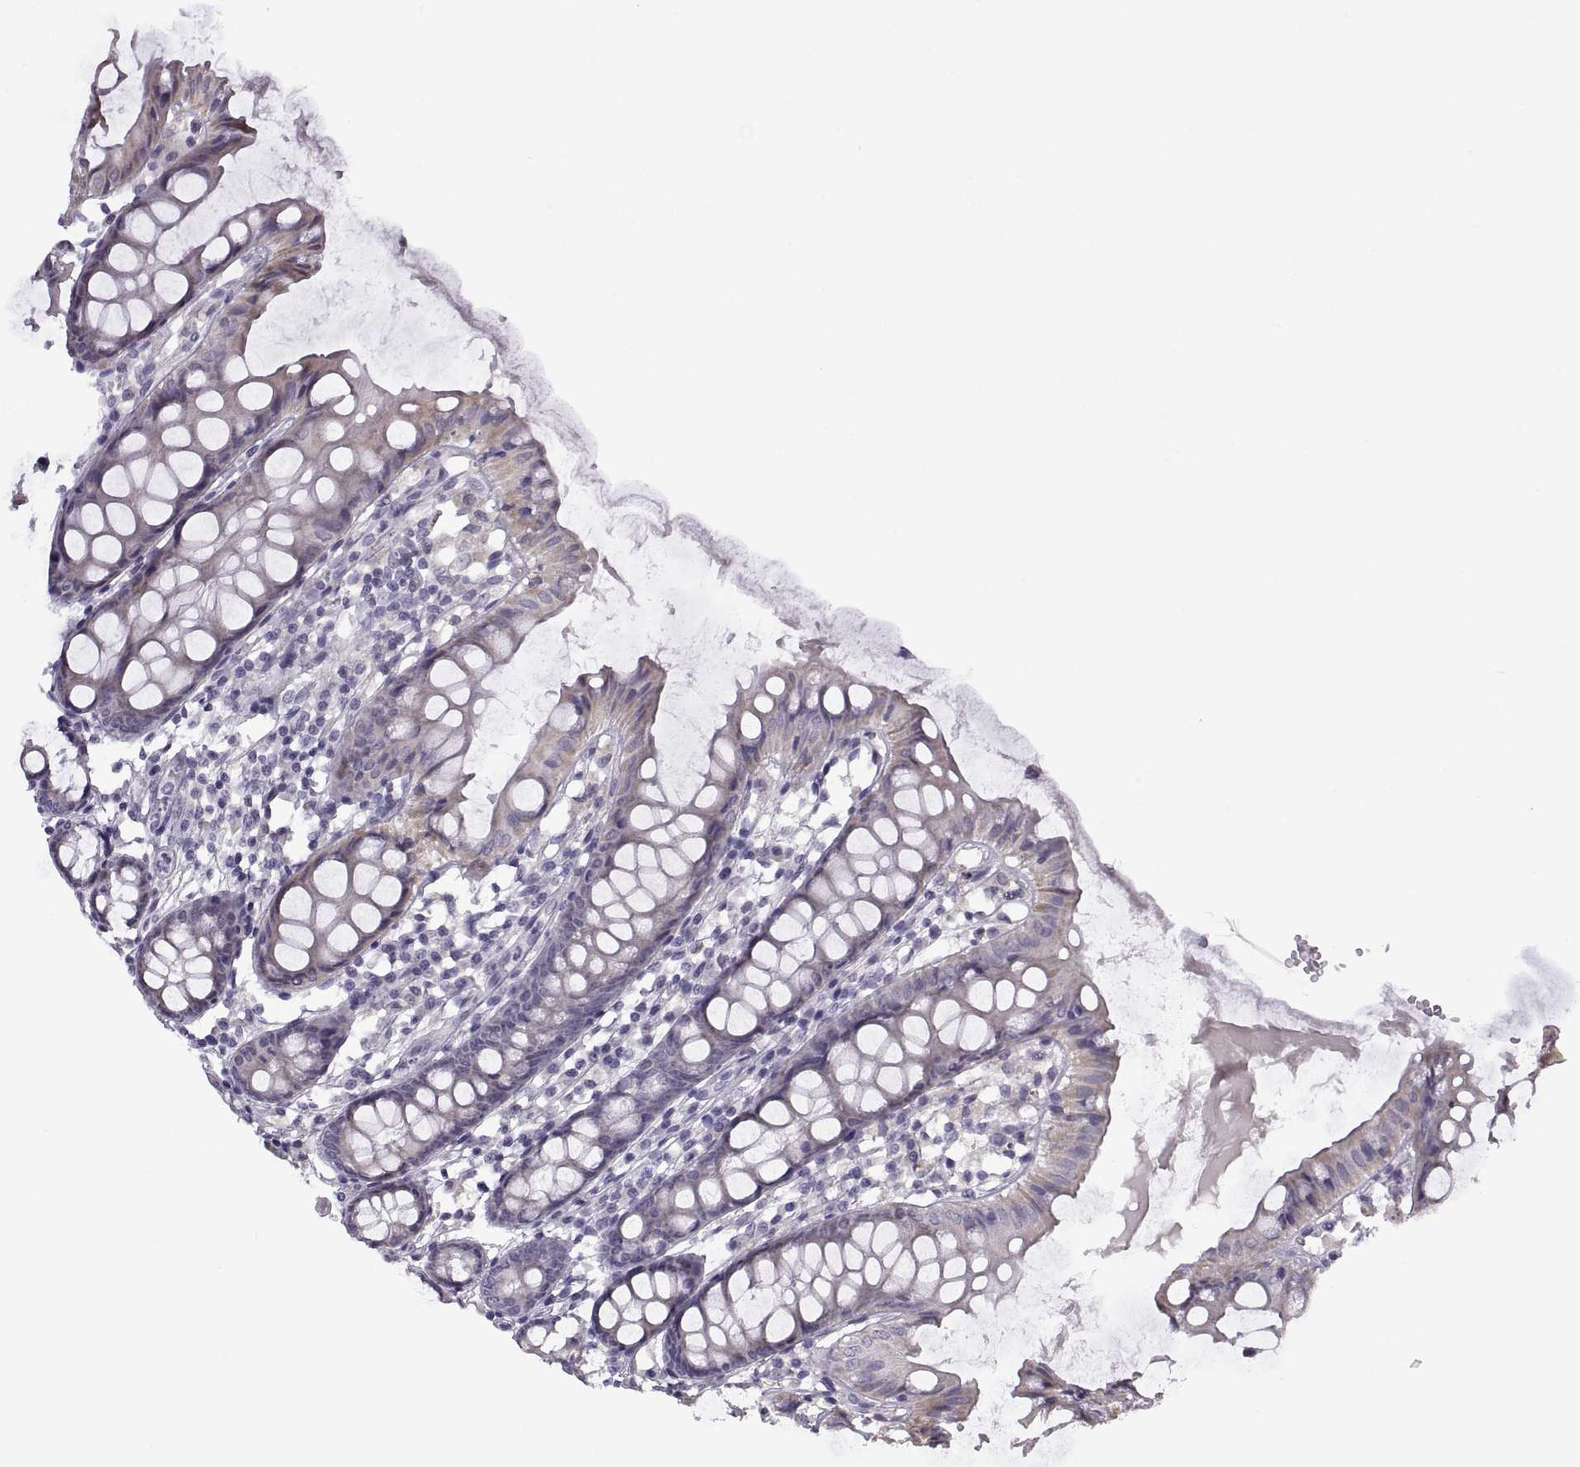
{"staining": {"intensity": "negative", "quantity": "none", "location": "none"}, "tissue": "colon", "cell_type": "Endothelial cells", "image_type": "normal", "snomed": [{"axis": "morphology", "description": "Normal tissue, NOS"}, {"axis": "topography", "description": "Colon"}], "caption": "A photomicrograph of colon stained for a protein displays no brown staining in endothelial cells. Nuclei are stained in blue.", "gene": "FAM170A", "patient": {"sex": "female", "age": 84}}